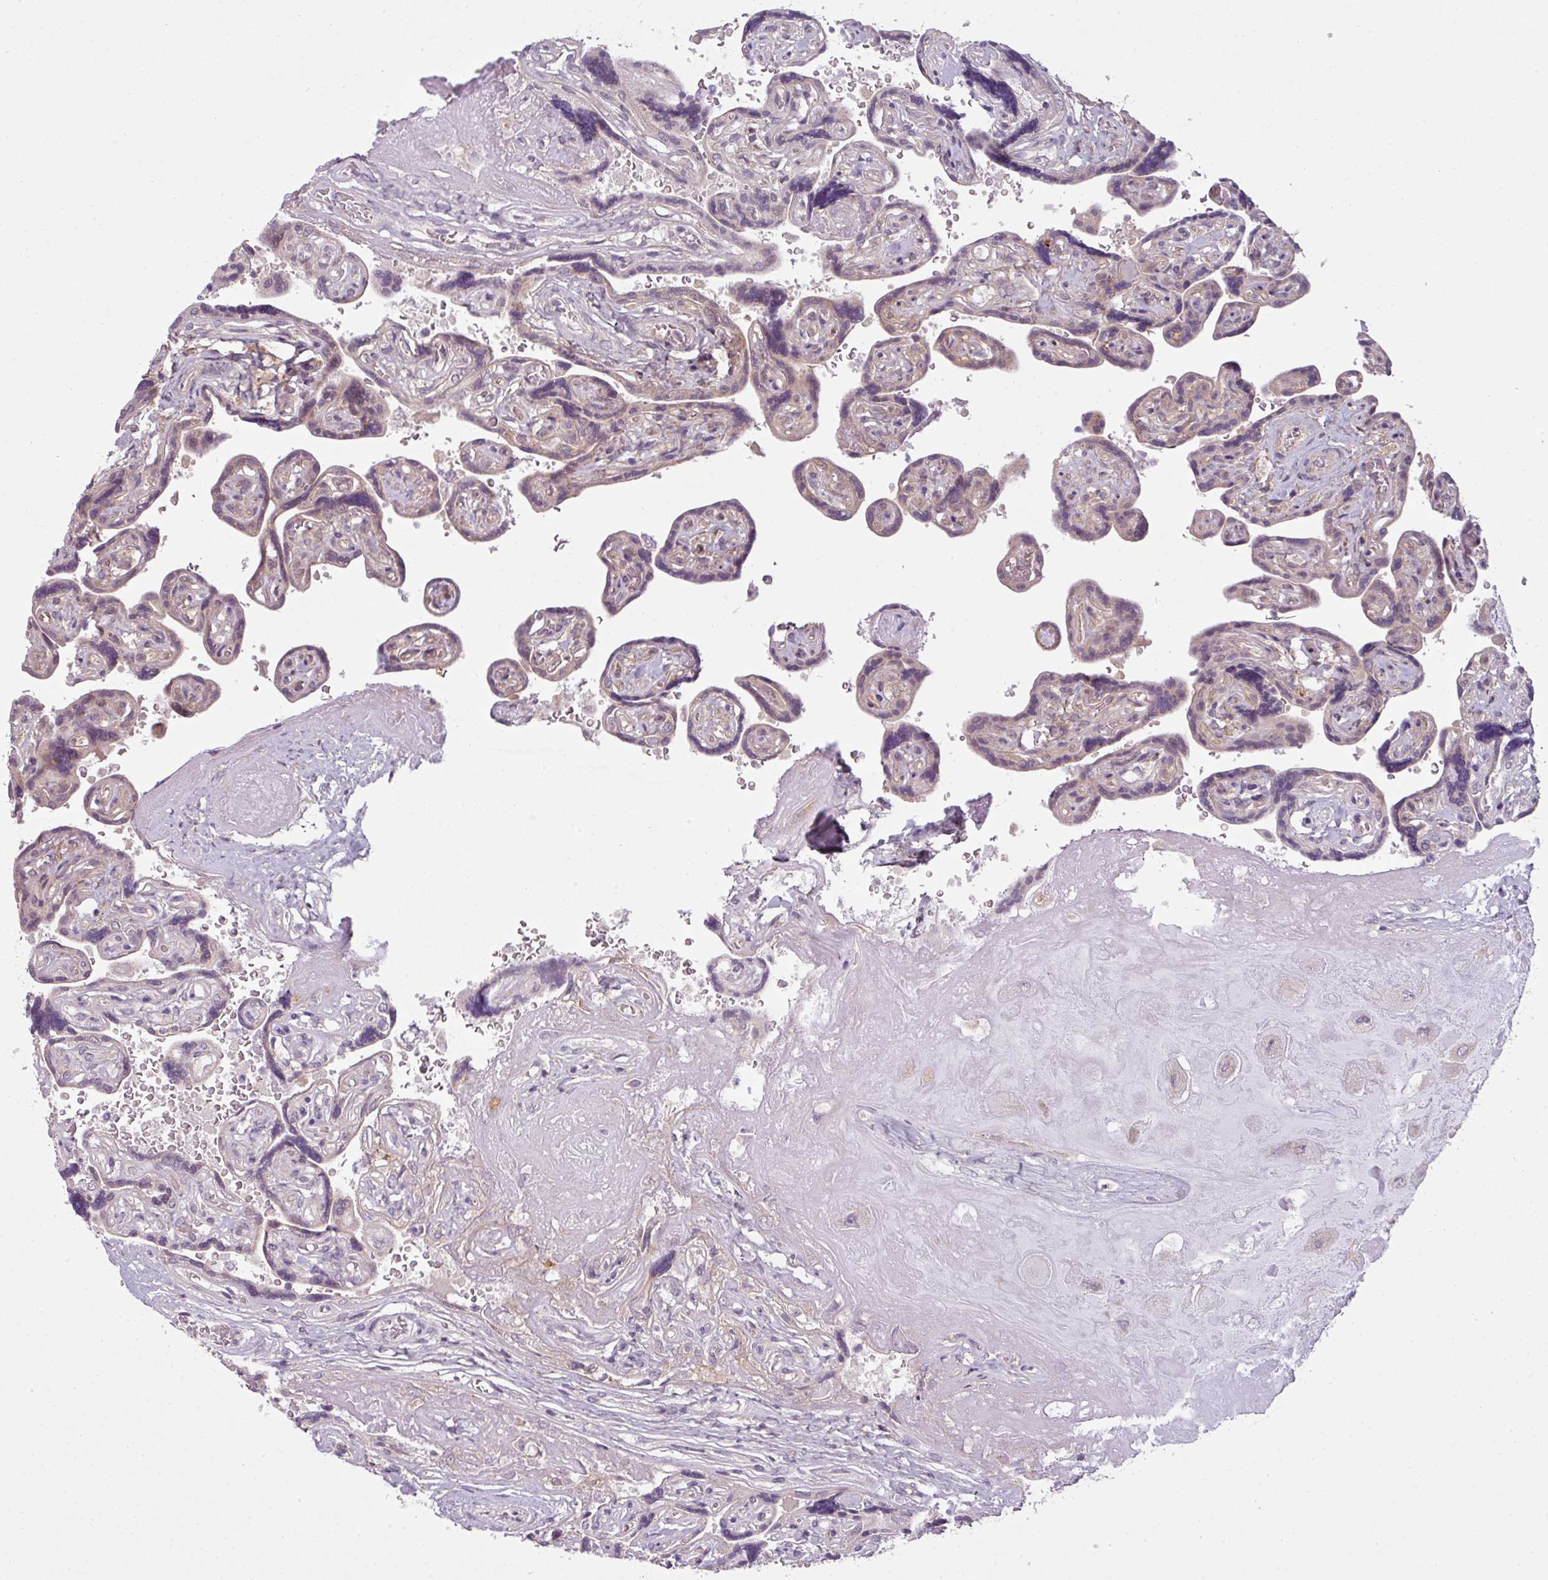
{"staining": {"intensity": "weak", "quantity": "25%-75%", "location": "nuclear"}, "tissue": "placenta", "cell_type": "Decidual cells", "image_type": "normal", "snomed": [{"axis": "morphology", "description": "Normal tissue, NOS"}, {"axis": "topography", "description": "Placenta"}], "caption": "Immunohistochemistry (IHC) micrograph of benign placenta: placenta stained using immunohistochemistry displays low levels of weak protein expression localized specifically in the nuclear of decidual cells, appearing as a nuclear brown color.", "gene": "DERPC", "patient": {"sex": "female", "age": 32}}